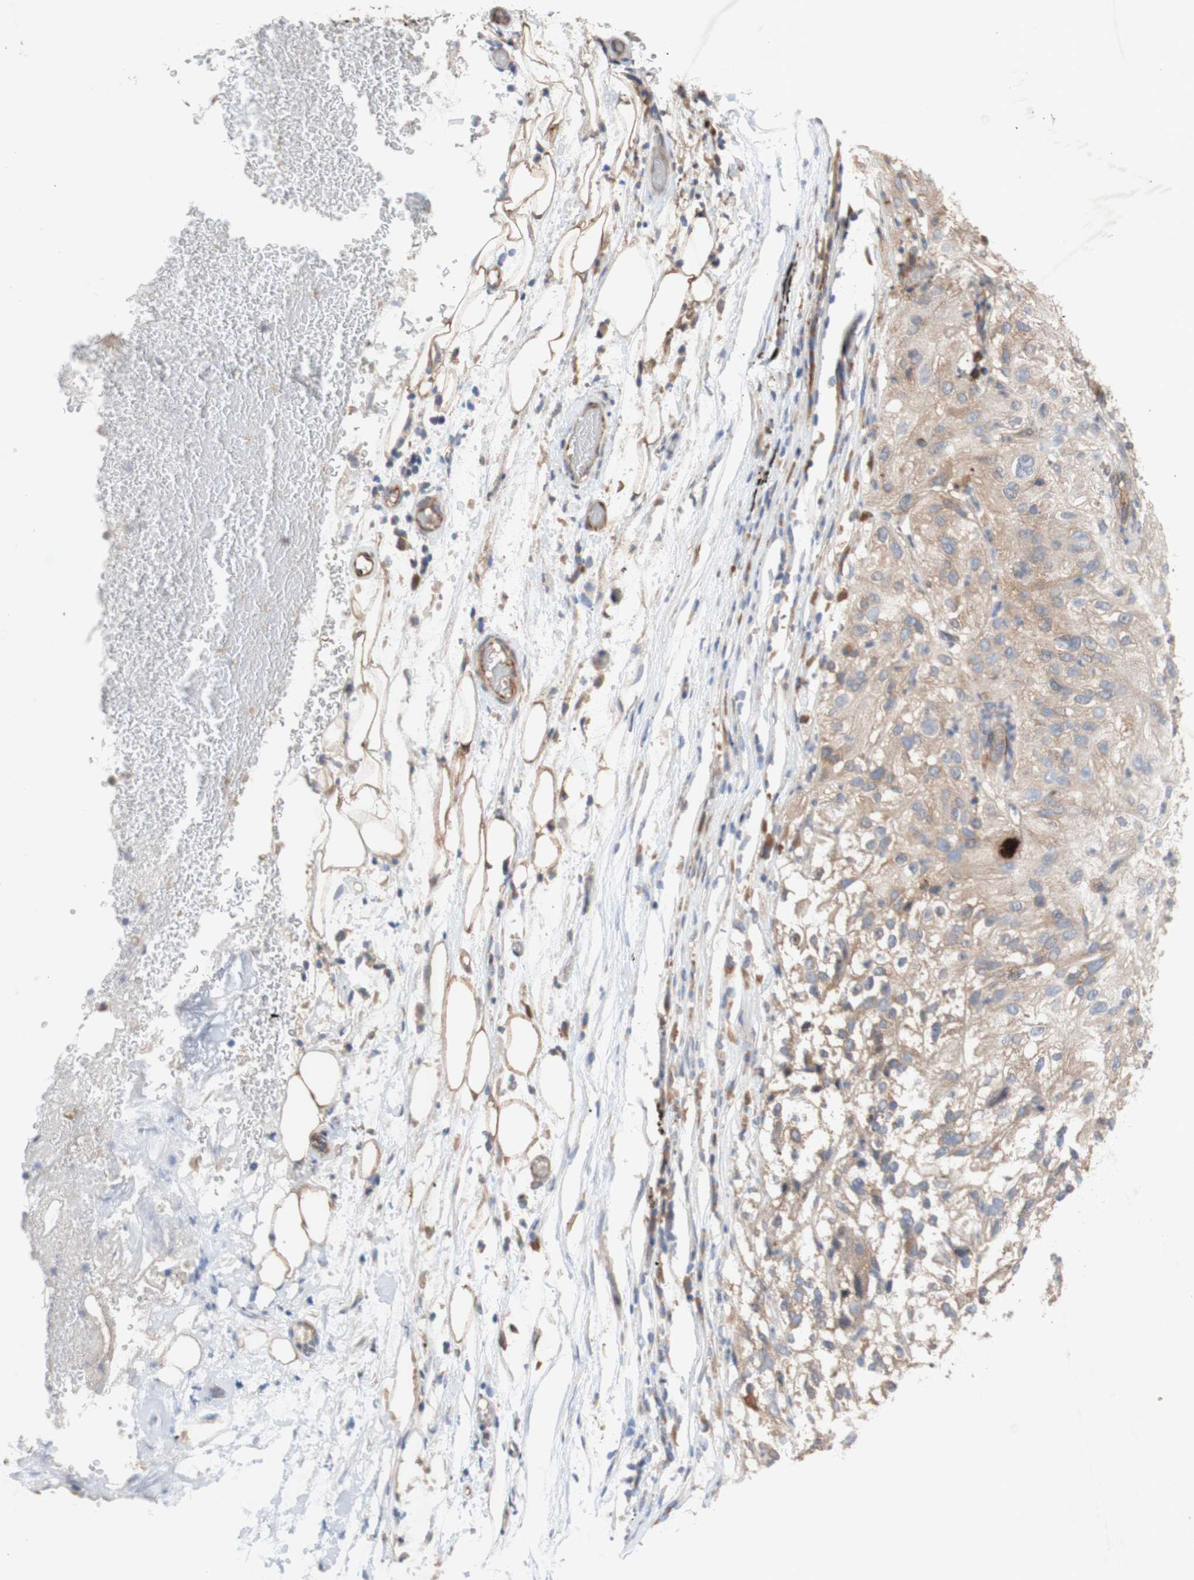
{"staining": {"intensity": "weak", "quantity": "<25%", "location": "cytoplasmic/membranous"}, "tissue": "lung cancer", "cell_type": "Tumor cells", "image_type": "cancer", "snomed": [{"axis": "morphology", "description": "Inflammation, NOS"}, {"axis": "morphology", "description": "Squamous cell carcinoma, NOS"}, {"axis": "topography", "description": "Lymph node"}, {"axis": "topography", "description": "Soft tissue"}, {"axis": "topography", "description": "Lung"}], "caption": "The photomicrograph shows no significant positivity in tumor cells of lung cancer (squamous cell carcinoma).", "gene": "EIF2S3", "patient": {"sex": "male", "age": 66}}